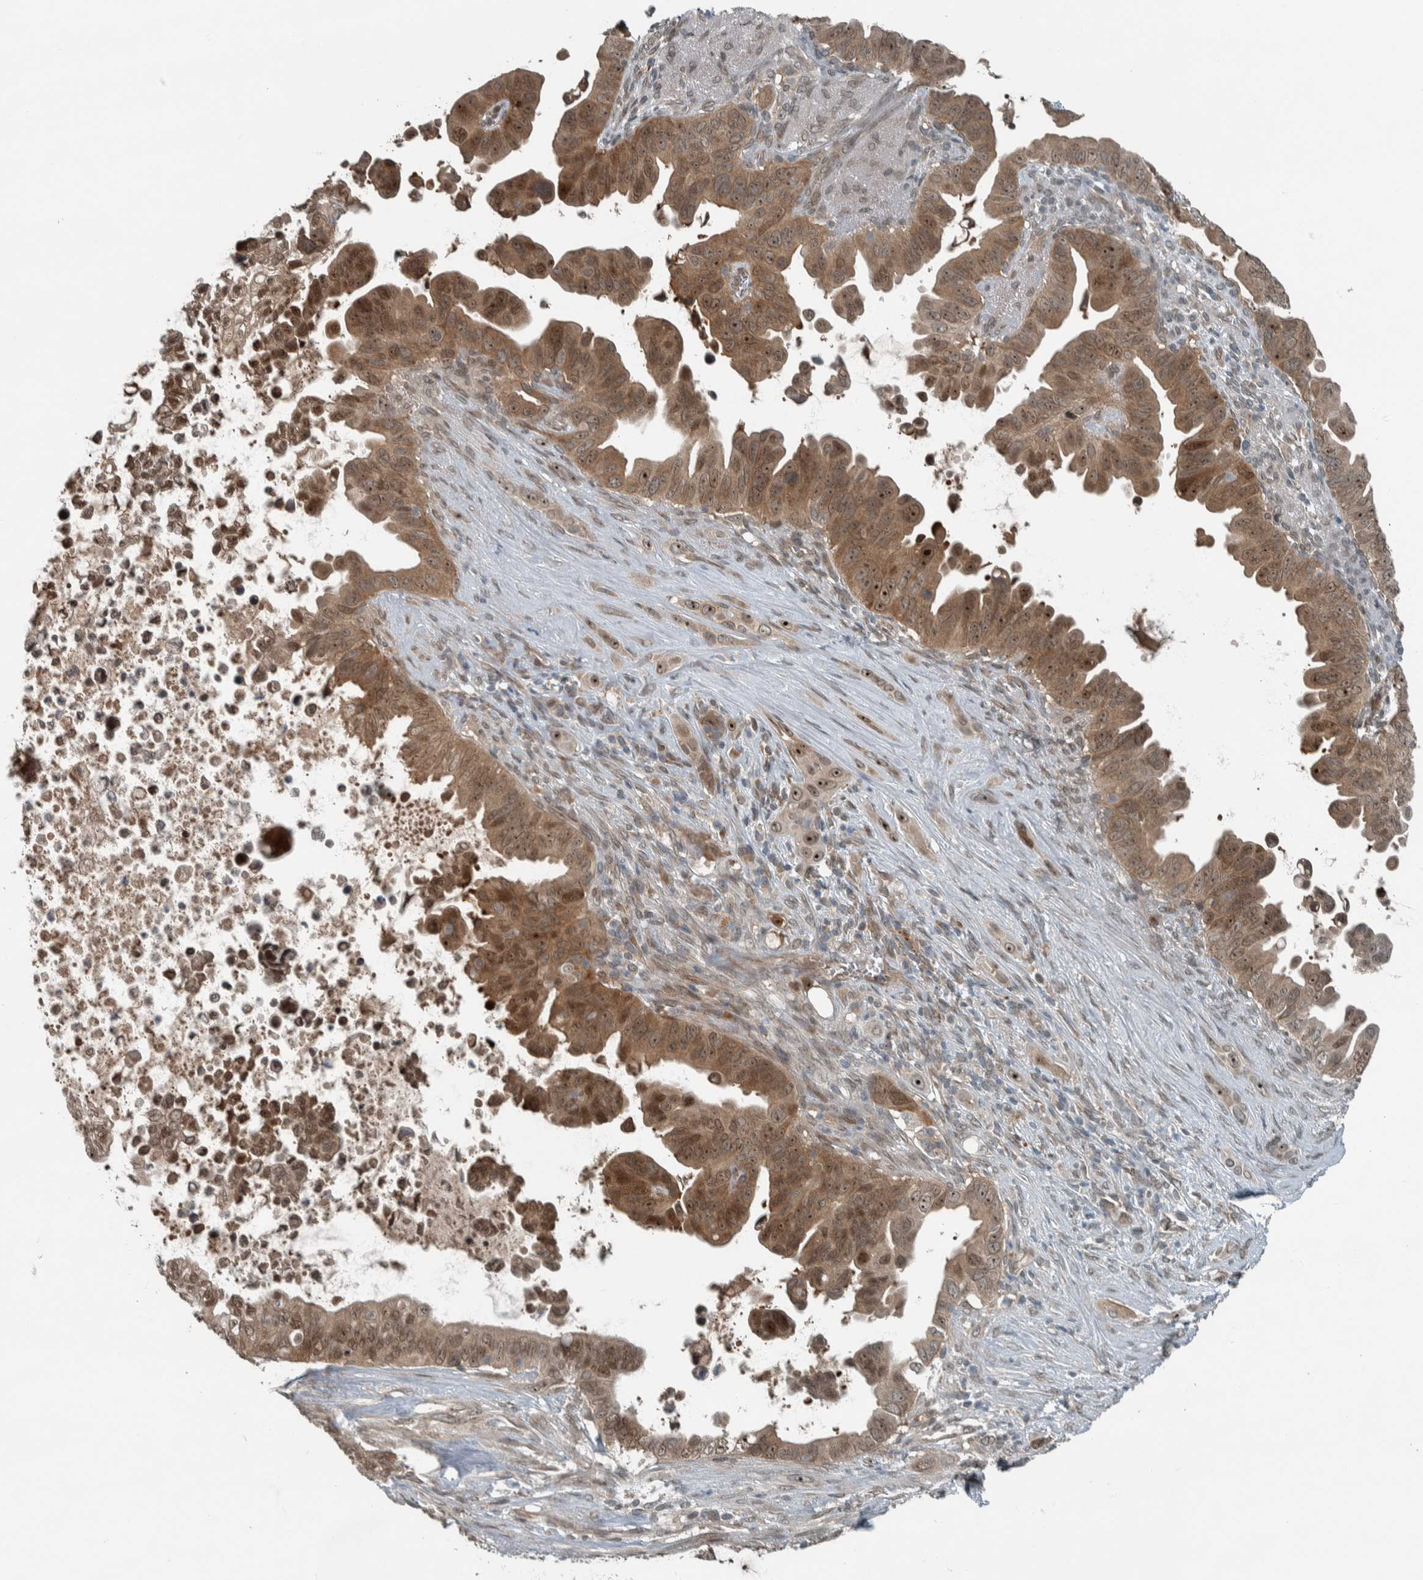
{"staining": {"intensity": "moderate", "quantity": ">75%", "location": "cytoplasmic/membranous,nuclear"}, "tissue": "pancreatic cancer", "cell_type": "Tumor cells", "image_type": "cancer", "snomed": [{"axis": "morphology", "description": "Adenocarcinoma, NOS"}, {"axis": "topography", "description": "Pancreas"}], "caption": "An immunohistochemistry (IHC) image of neoplastic tissue is shown. Protein staining in brown labels moderate cytoplasmic/membranous and nuclear positivity in pancreatic adenocarcinoma within tumor cells.", "gene": "XPO5", "patient": {"sex": "female", "age": 72}}